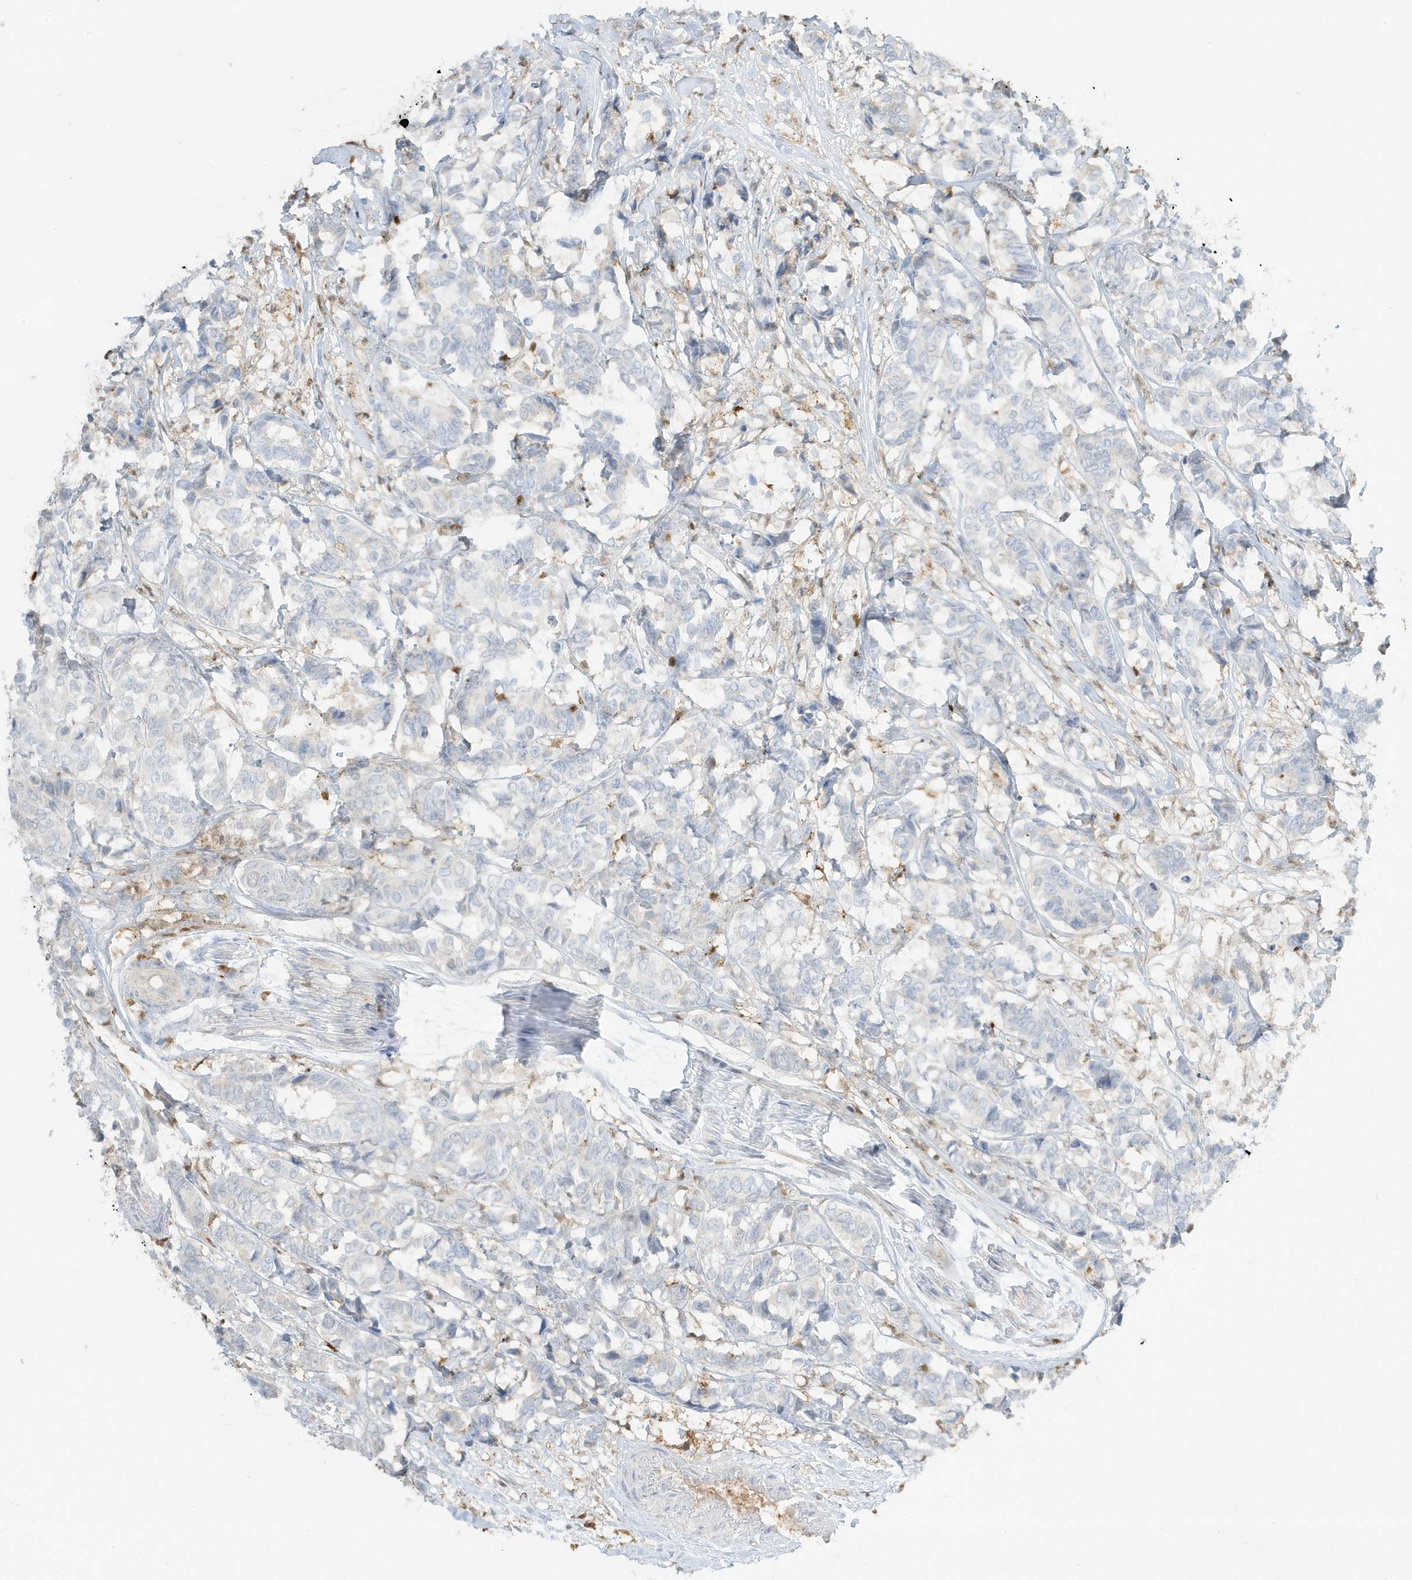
{"staining": {"intensity": "negative", "quantity": "none", "location": "none"}, "tissue": "breast cancer", "cell_type": "Tumor cells", "image_type": "cancer", "snomed": [{"axis": "morphology", "description": "Duct carcinoma"}, {"axis": "topography", "description": "Breast"}], "caption": "The immunohistochemistry micrograph has no significant staining in tumor cells of breast cancer (intraductal carcinoma) tissue.", "gene": "GCA", "patient": {"sex": "female", "age": 87}}